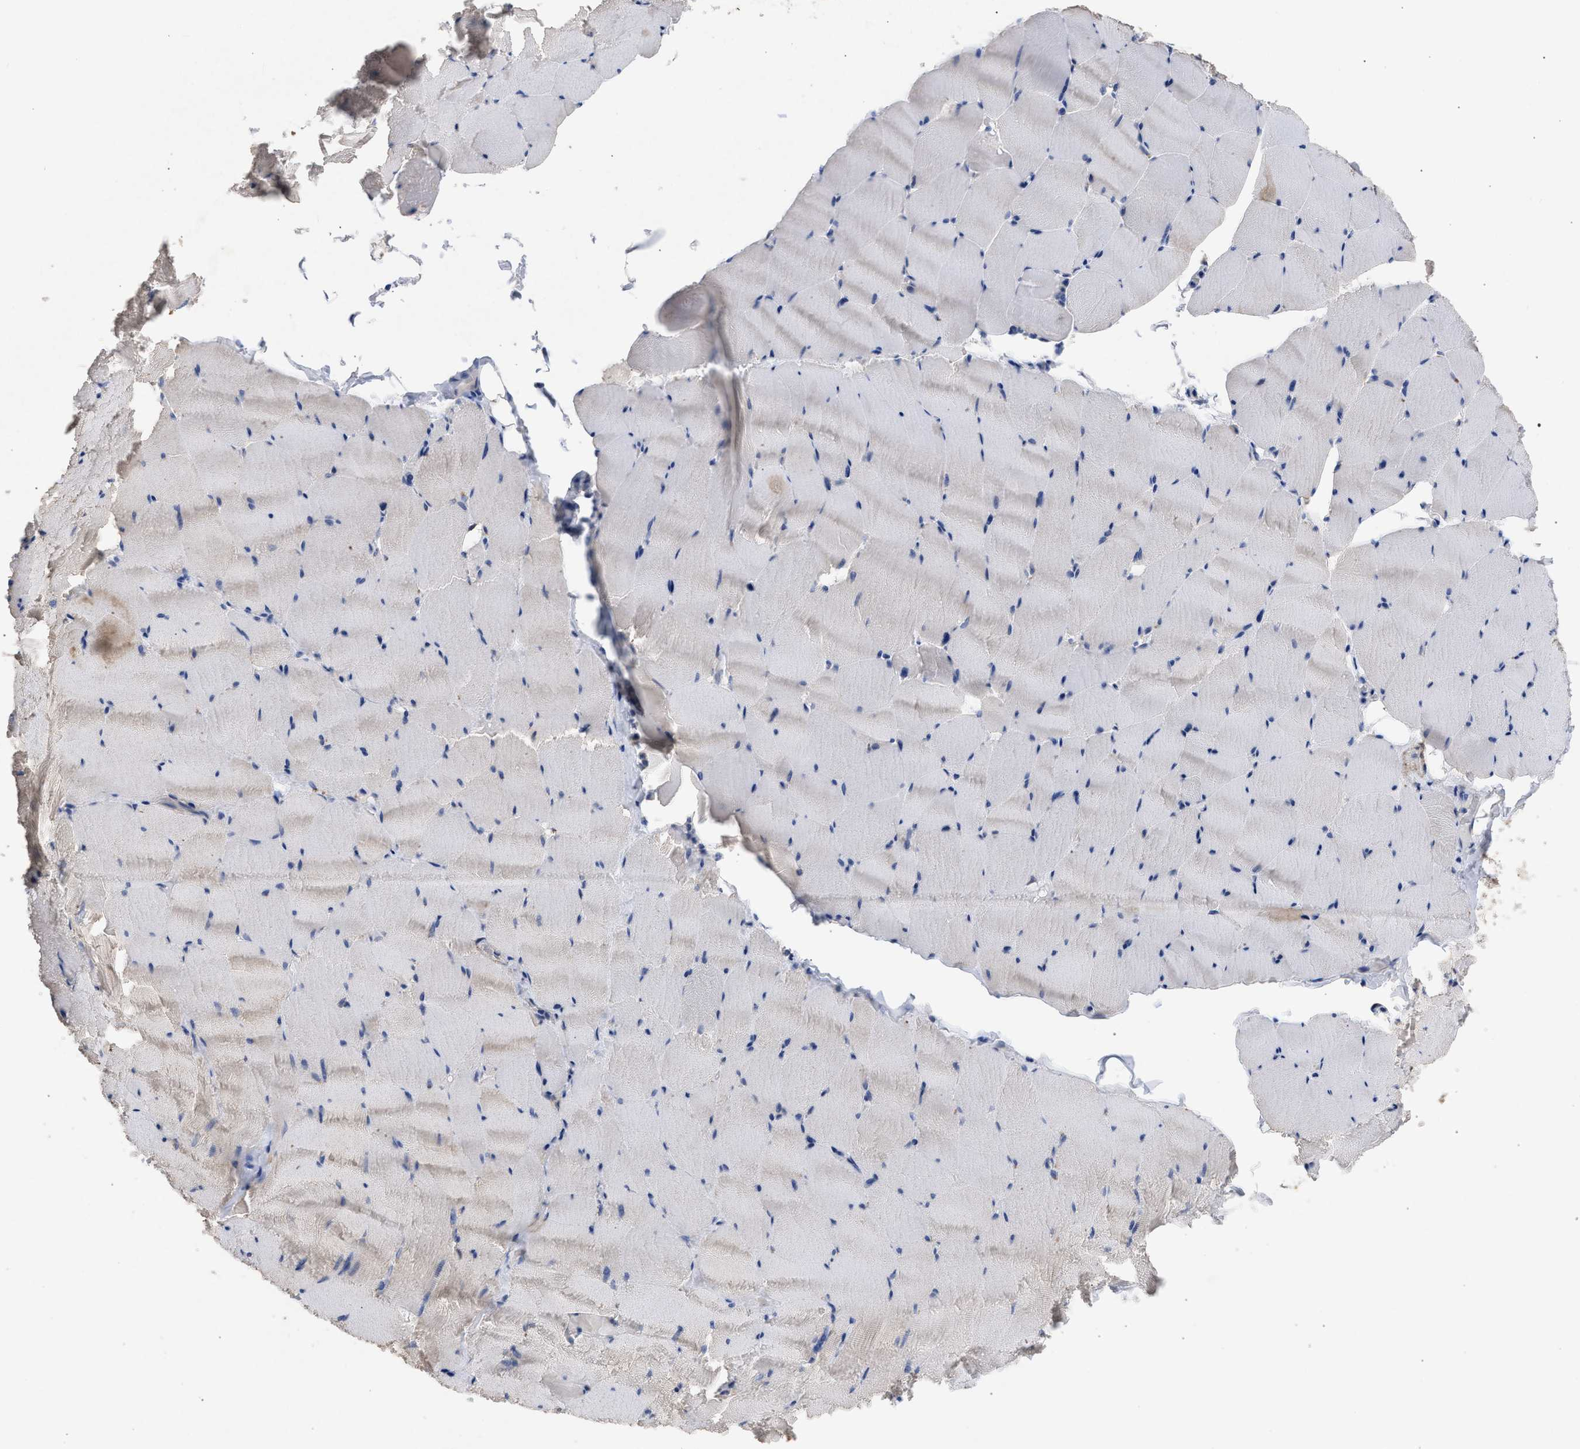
{"staining": {"intensity": "negative", "quantity": "none", "location": "none"}, "tissue": "skeletal muscle", "cell_type": "Myocytes", "image_type": "normal", "snomed": [{"axis": "morphology", "description": "Normal tissue, NOS"}, {"axis": "topography", "description": "Skeletal muscle"}], "caption": "IHC histopathology image of unremarkable skeletal muscle: human skeletal muscle stained with DAB reveals no significant protein staining in myocytes.", "gene": "SELENOM", "patient": {"sex": "male", "age": 62}}